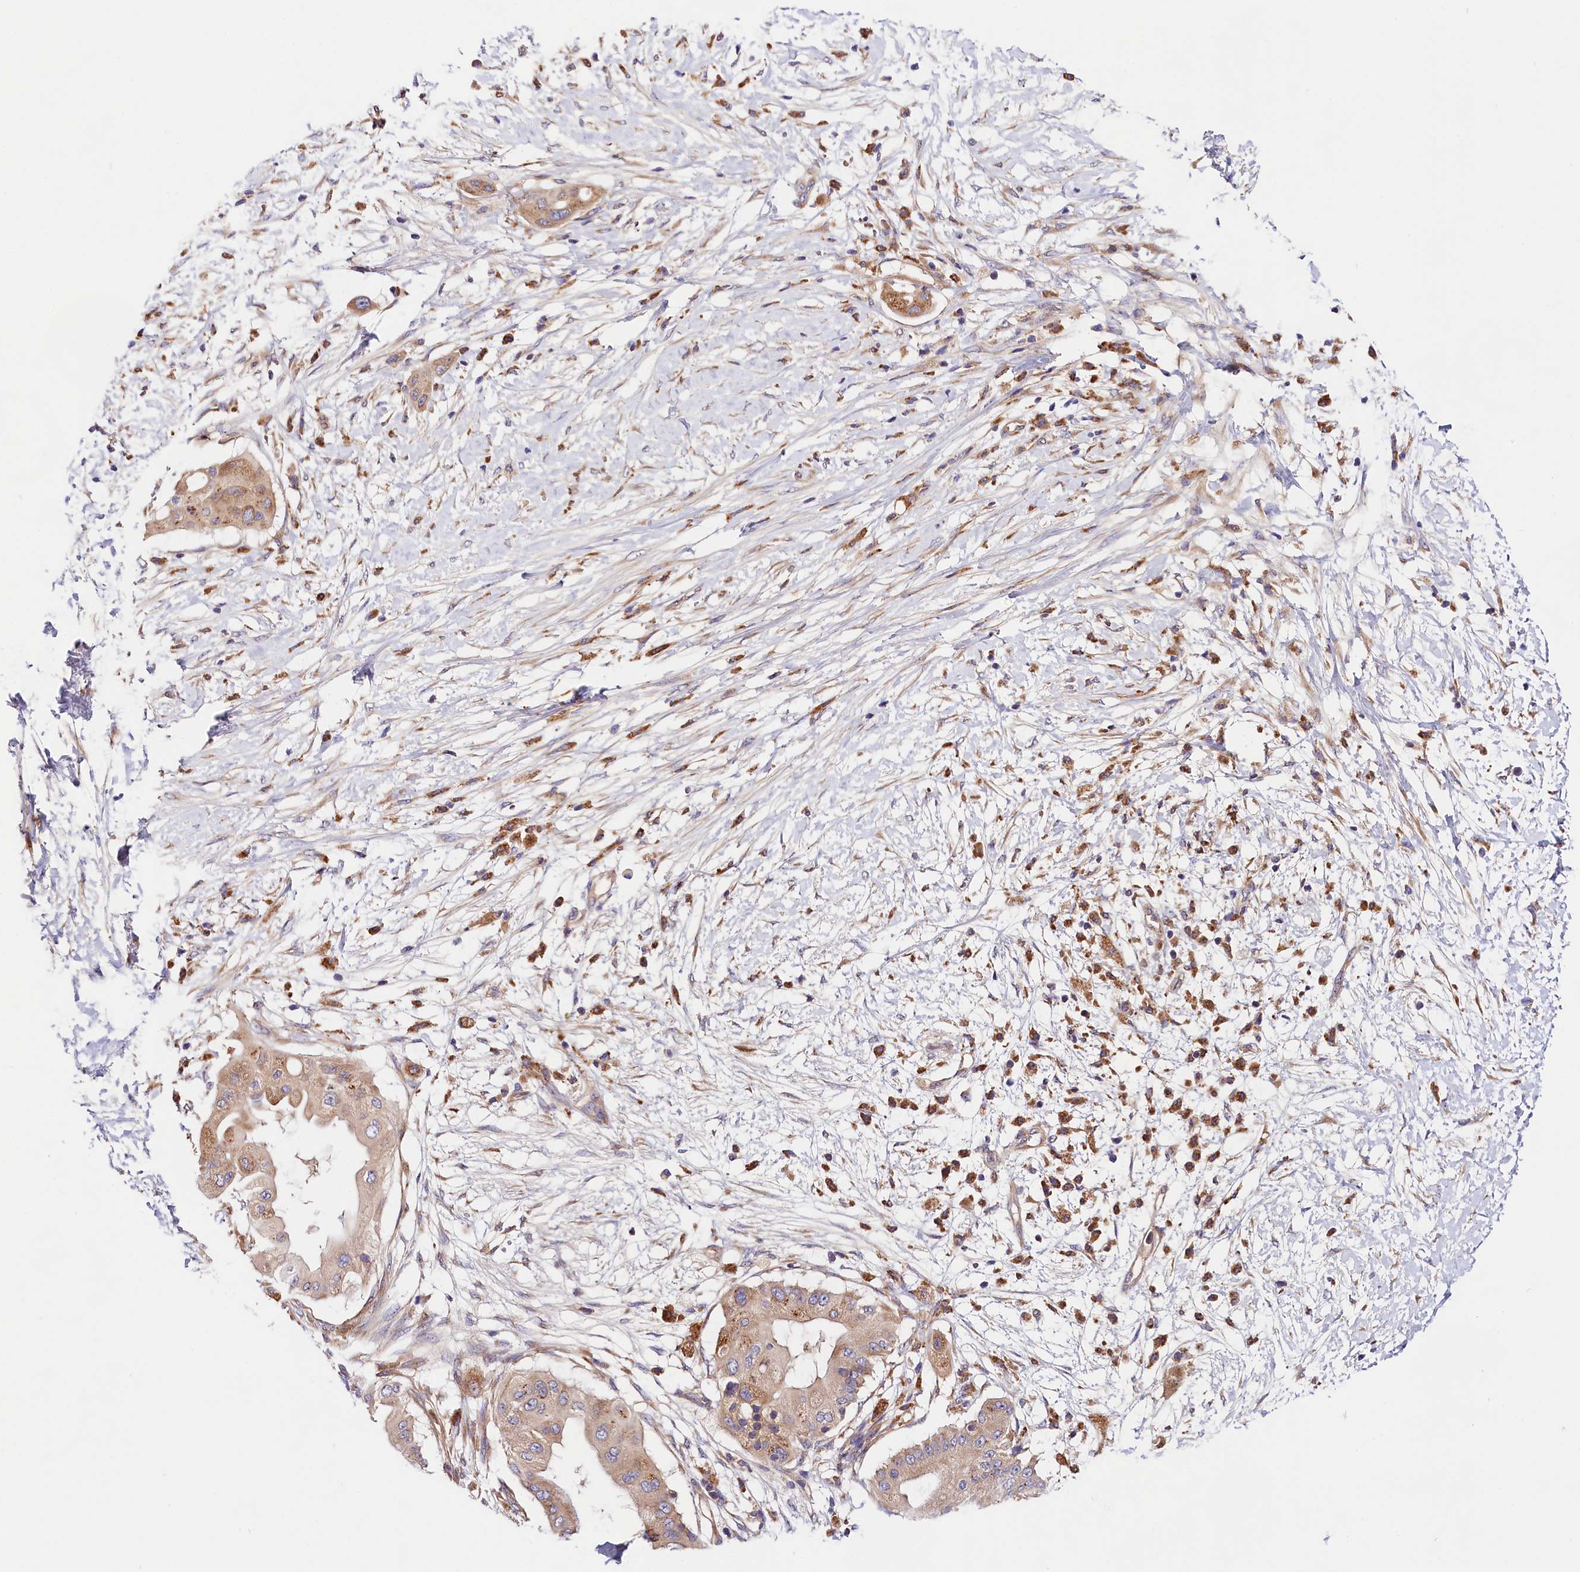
{"staining": {"intensity": "weak", "quantity": "25%-75%", "location": "cytoplasmic/membranous"}, "tissue": "pancreatic cancer", "cell_type": "Tumor cells", "image_type": "cancer", "snomed": [{"axis": "morphology", "description": "Adenocarcinoma, NOS"}, {"axis": "topography", "description": "Pancreas"}], "caption": "Weak cytoplasmic/membranous protein staining is seen in about 25%-75% of tumor cells in pancreatic adenocarcinoma.", "gene": "SPG11", "patient": {"sex": "male", "age": 68}}